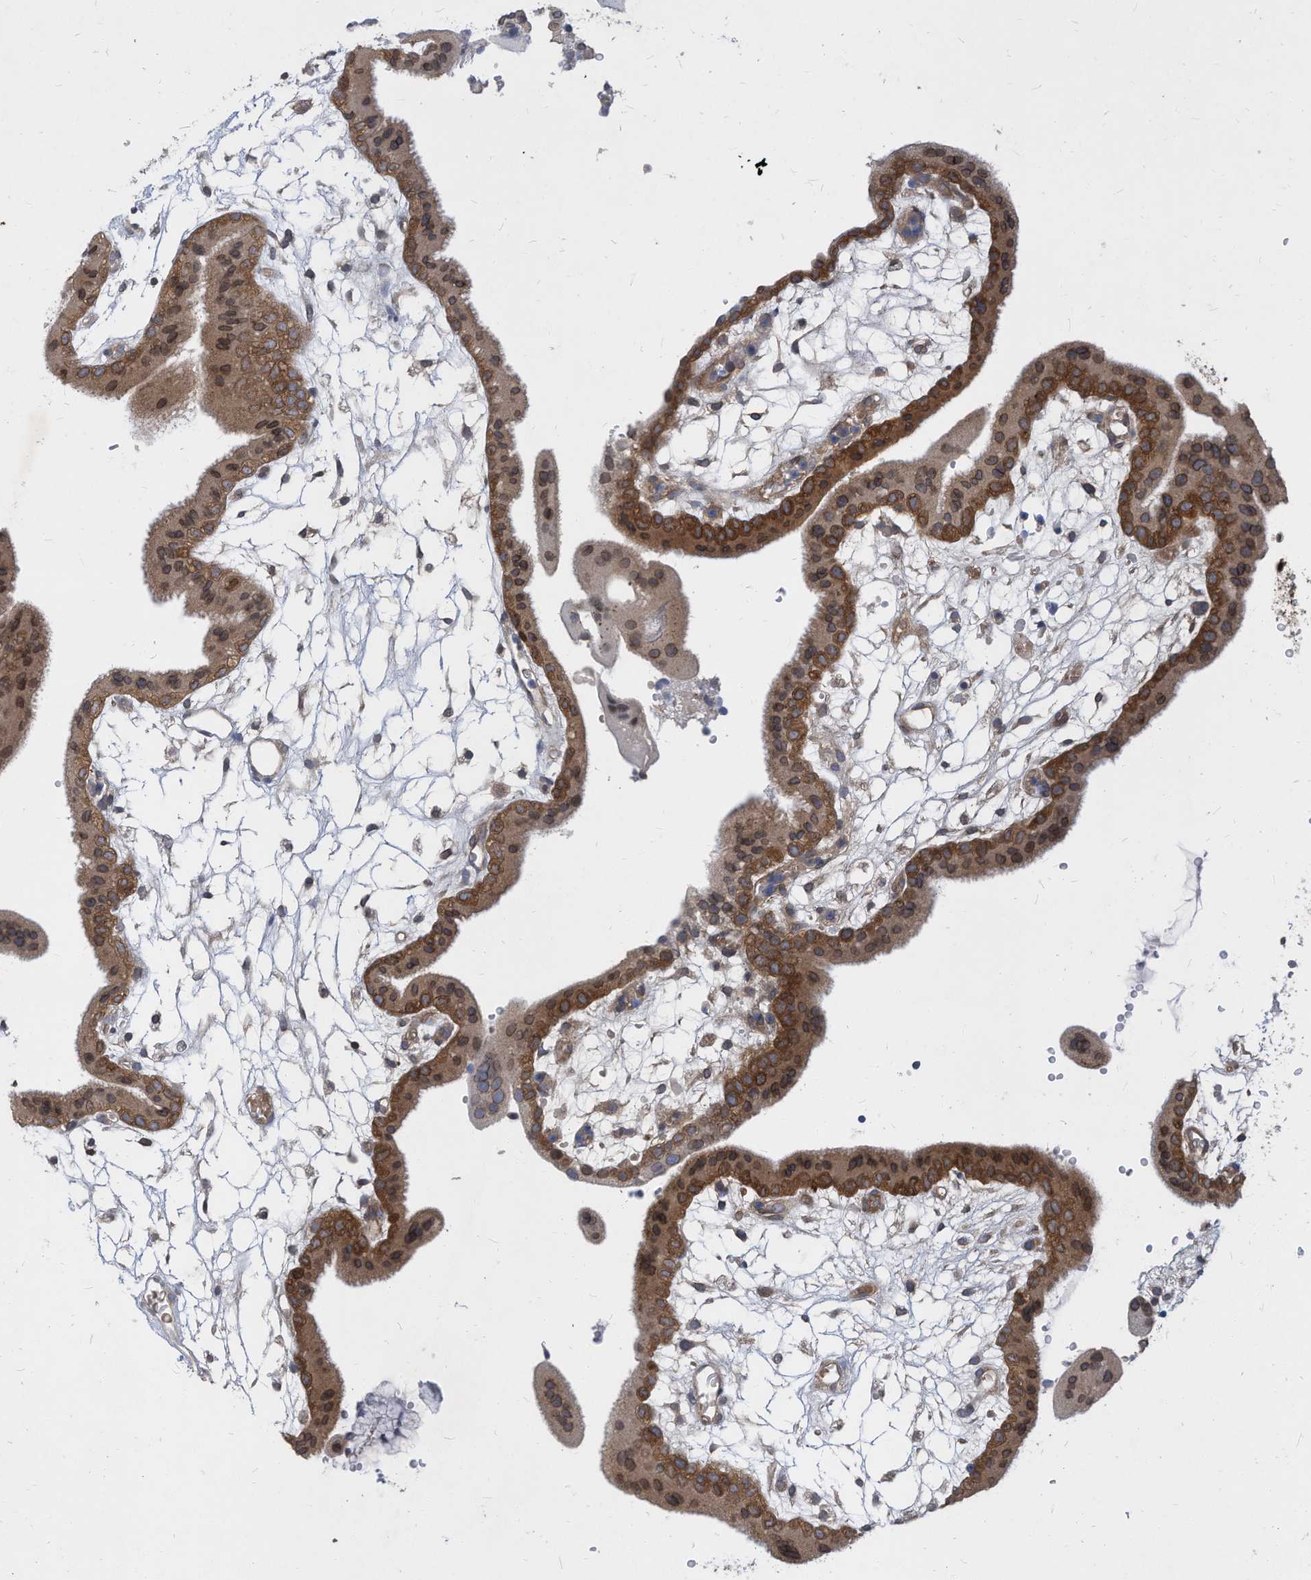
{"staining": {"intensity": "moderate", "quantity": ">75%", "location": "cytoplasmic/membranous,nuclear"}, "tissue": "placenta", "cell_type": "Decidual cells", "image_type": "normal", "snomed": [{"axis": "morphology", "description": "Normal tissue, NOS"}, {"axis": "topography", "description": "Placenta"}], "caption": "The image shows immunohistochemical staining of unremarkable placenta. There is moderate cytoplasmic/membranous,nuclear positivity is appreciated in approximately >75% of decidual cells. Nuclei are stained in blue.", "gene": "KPNB1", "patient": {"sex": "female", "age": 18}}